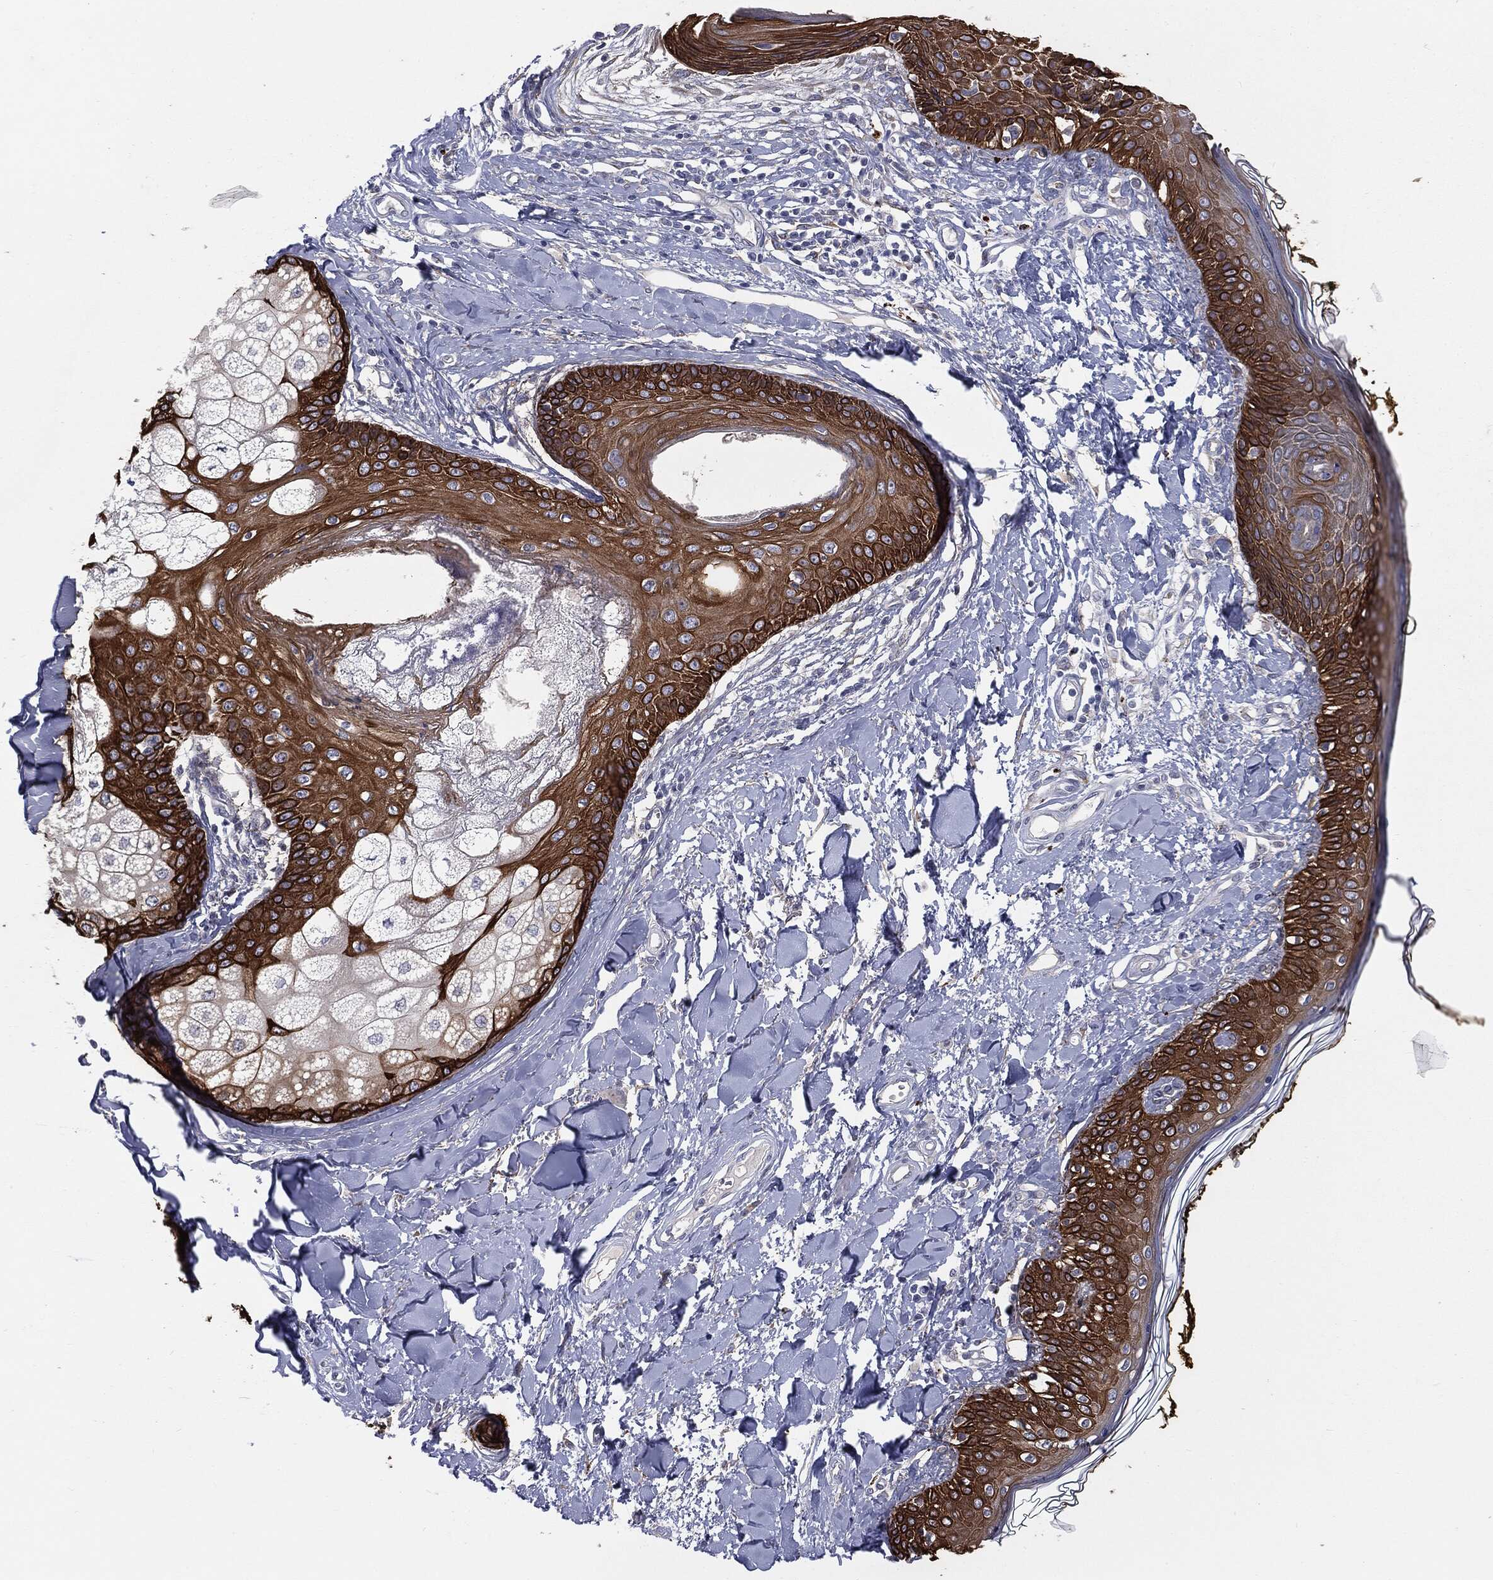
{"staining": {"intensity": "negative", "quantity": "none", "location": "none"}, "tissue": "skin", "cell_type": "Fibroblasts", "image_type": "normal", "snomed": [{"axis": "morphology", "description": "Normal tissue, NOS"}, {"axis": "topography", "description": "Skin"}], "caption": "A high-resolution micrograph shows immunohistochemistry staining of normal skin, which demonstrates no significant staining in fibroblasts. Brightfield microscopy of immunohistochemistry (IHC) stained with DAB (brown) and hematoxylin (blue), captured at high magnification.", "gene": "KRT5", "patient": {"sex": "male", "age": 76}}